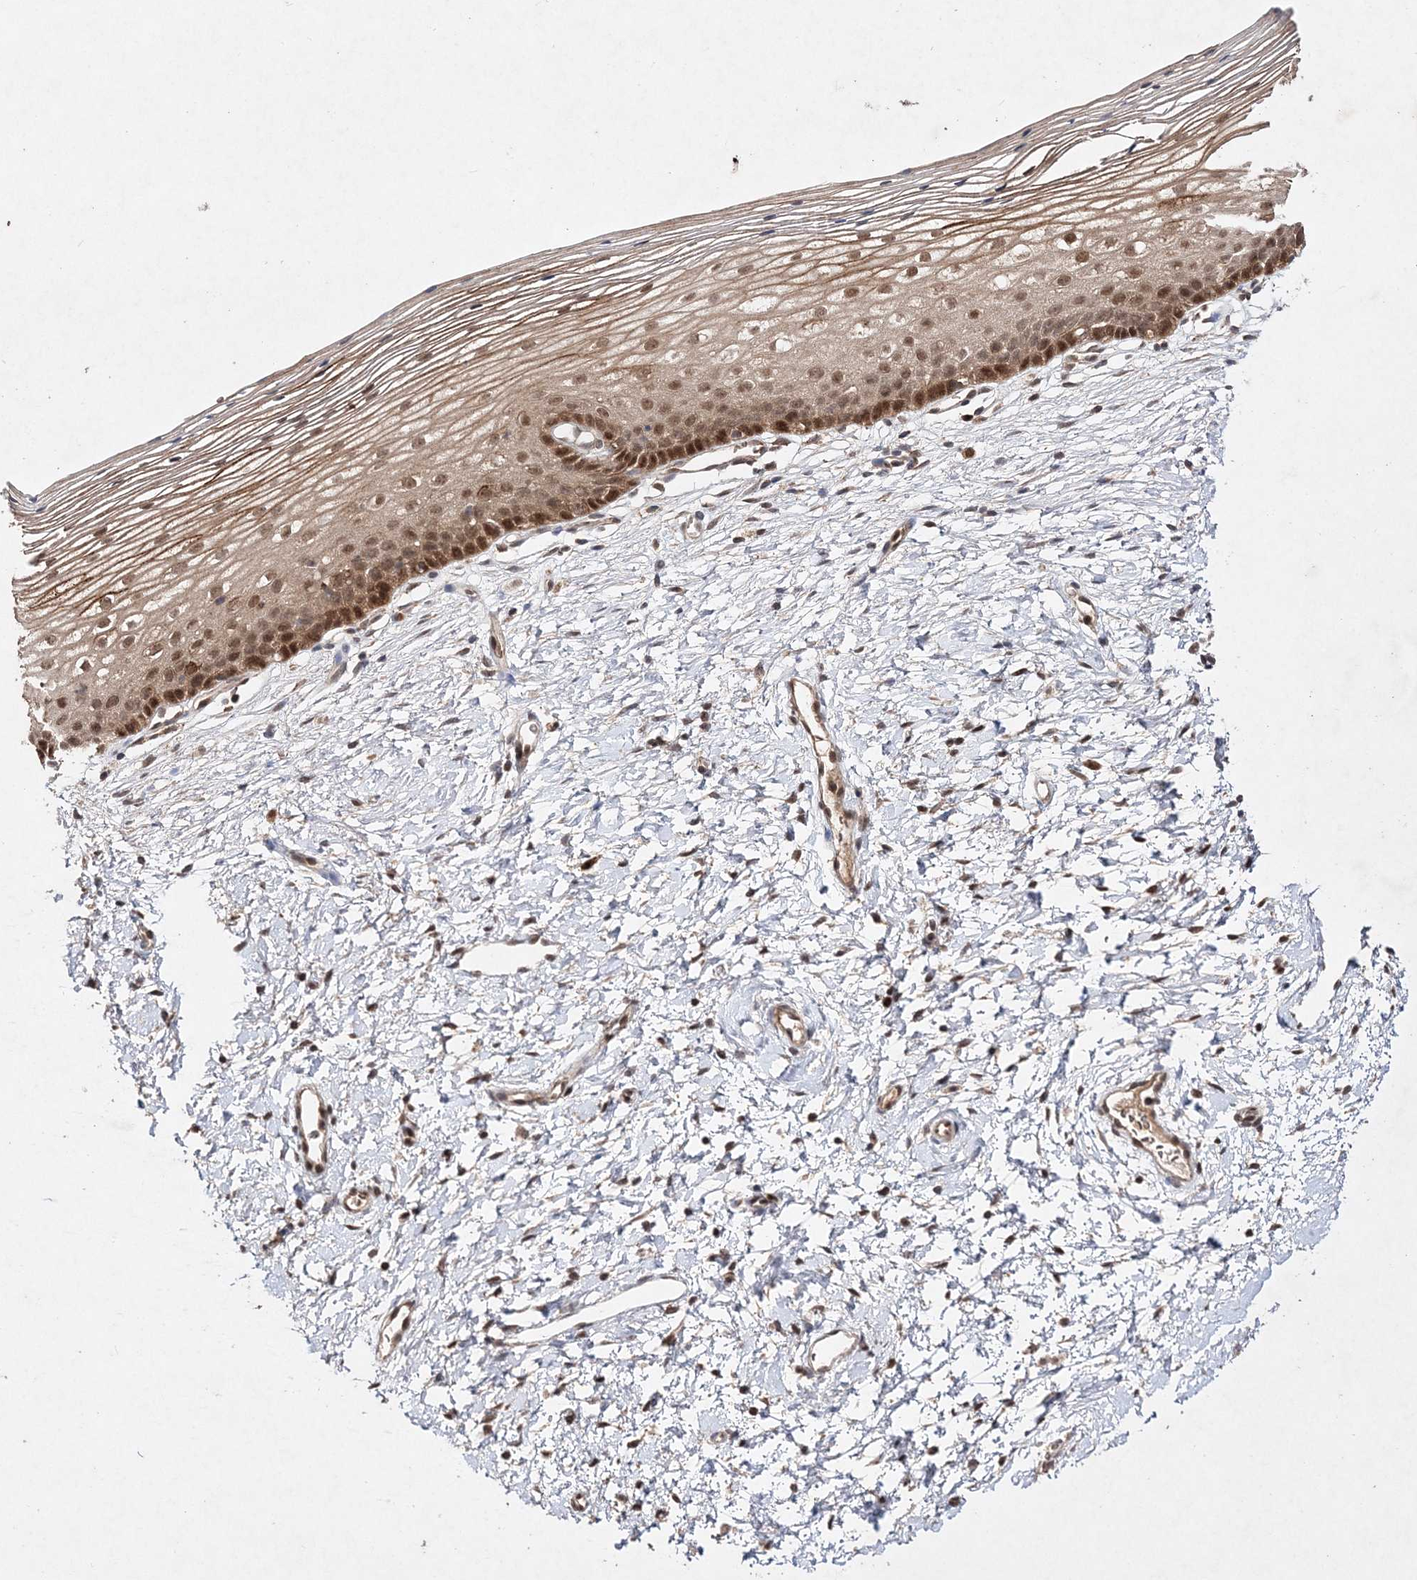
{"staining": {"intensity": "strong", "quantity": ">75%", "location": "nuclear"}, "tissue": "cervix", "cell_type": "Glandular cells", "image_type": "normal", "snomed": [{"axis": "morphology", "description": "Normal tissue, NOS"}, {"axis": "topography", "description": "Cervix"}], "caption": "The micrograph exhibits staining of normal cervix, revealing strong nuclear protein expression (brown color) within glandular cells. (DAB IHC with brightfield microscopy, high magnification).", "gene": "NIF3L1", "patient": {"sex": "female", "age": 72}}